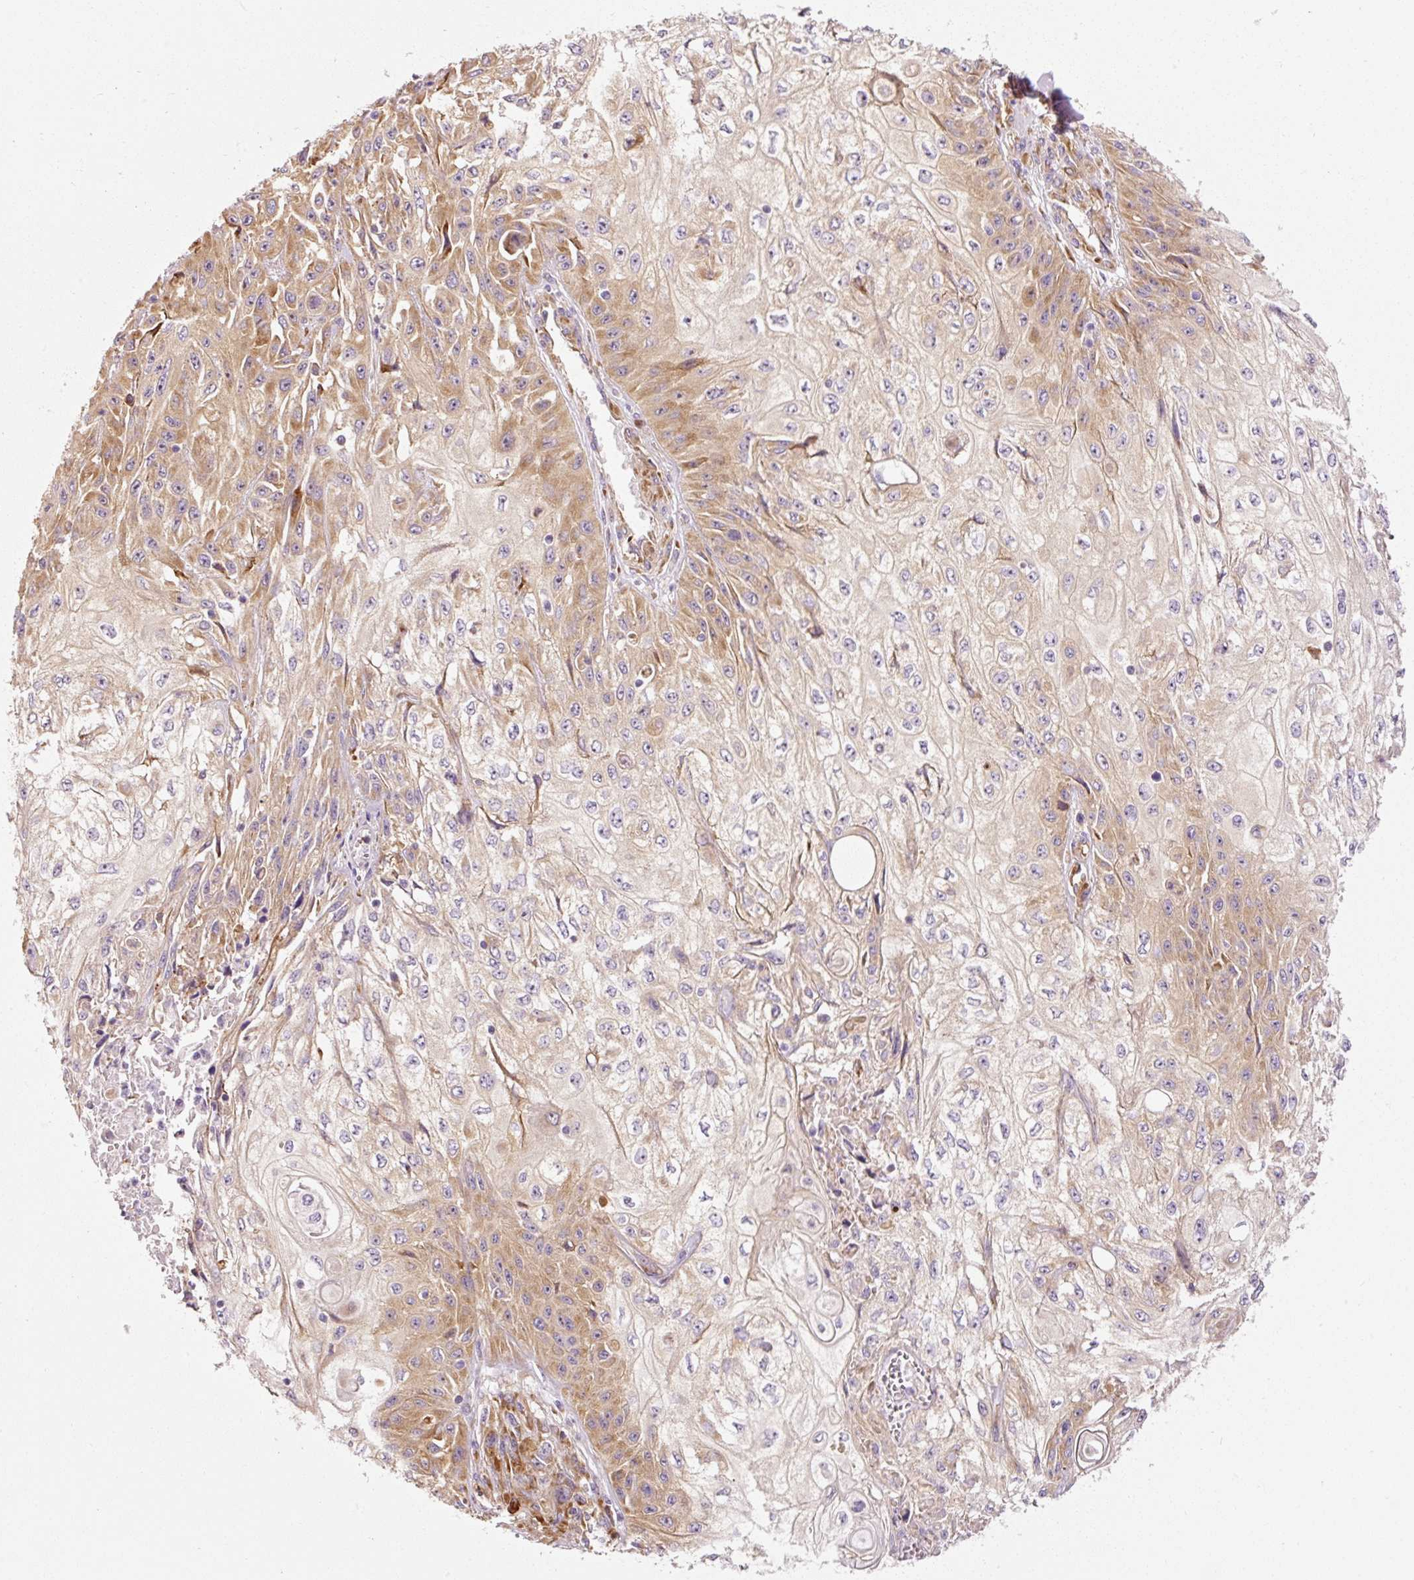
{"staining": {"intensity": "moderate", "quantity": "25%-75%", "location": "cytoplasmic/membranous"}, "tissue": "skin cancer", "cell_type": "Tumor cells", "image_type": "cancer", "snomed": [{"axis": "morphology", "description": "Squamous cell carcinoma, NOS"}, {"axis": "morphology", "description": "Squamous cell carcinoma, metastatic, NOS"}, {"axis": "topography", "description": "Skin"}, {"axis": "topography", "description": "Lymph node"}], "caption": "Human skin metastatic squamous cell carcinoma stained with a protein marker displays moderate staining in tumor cells.", "gene": "RPL10A", "patient": {"sex": "male", "age": 75}}